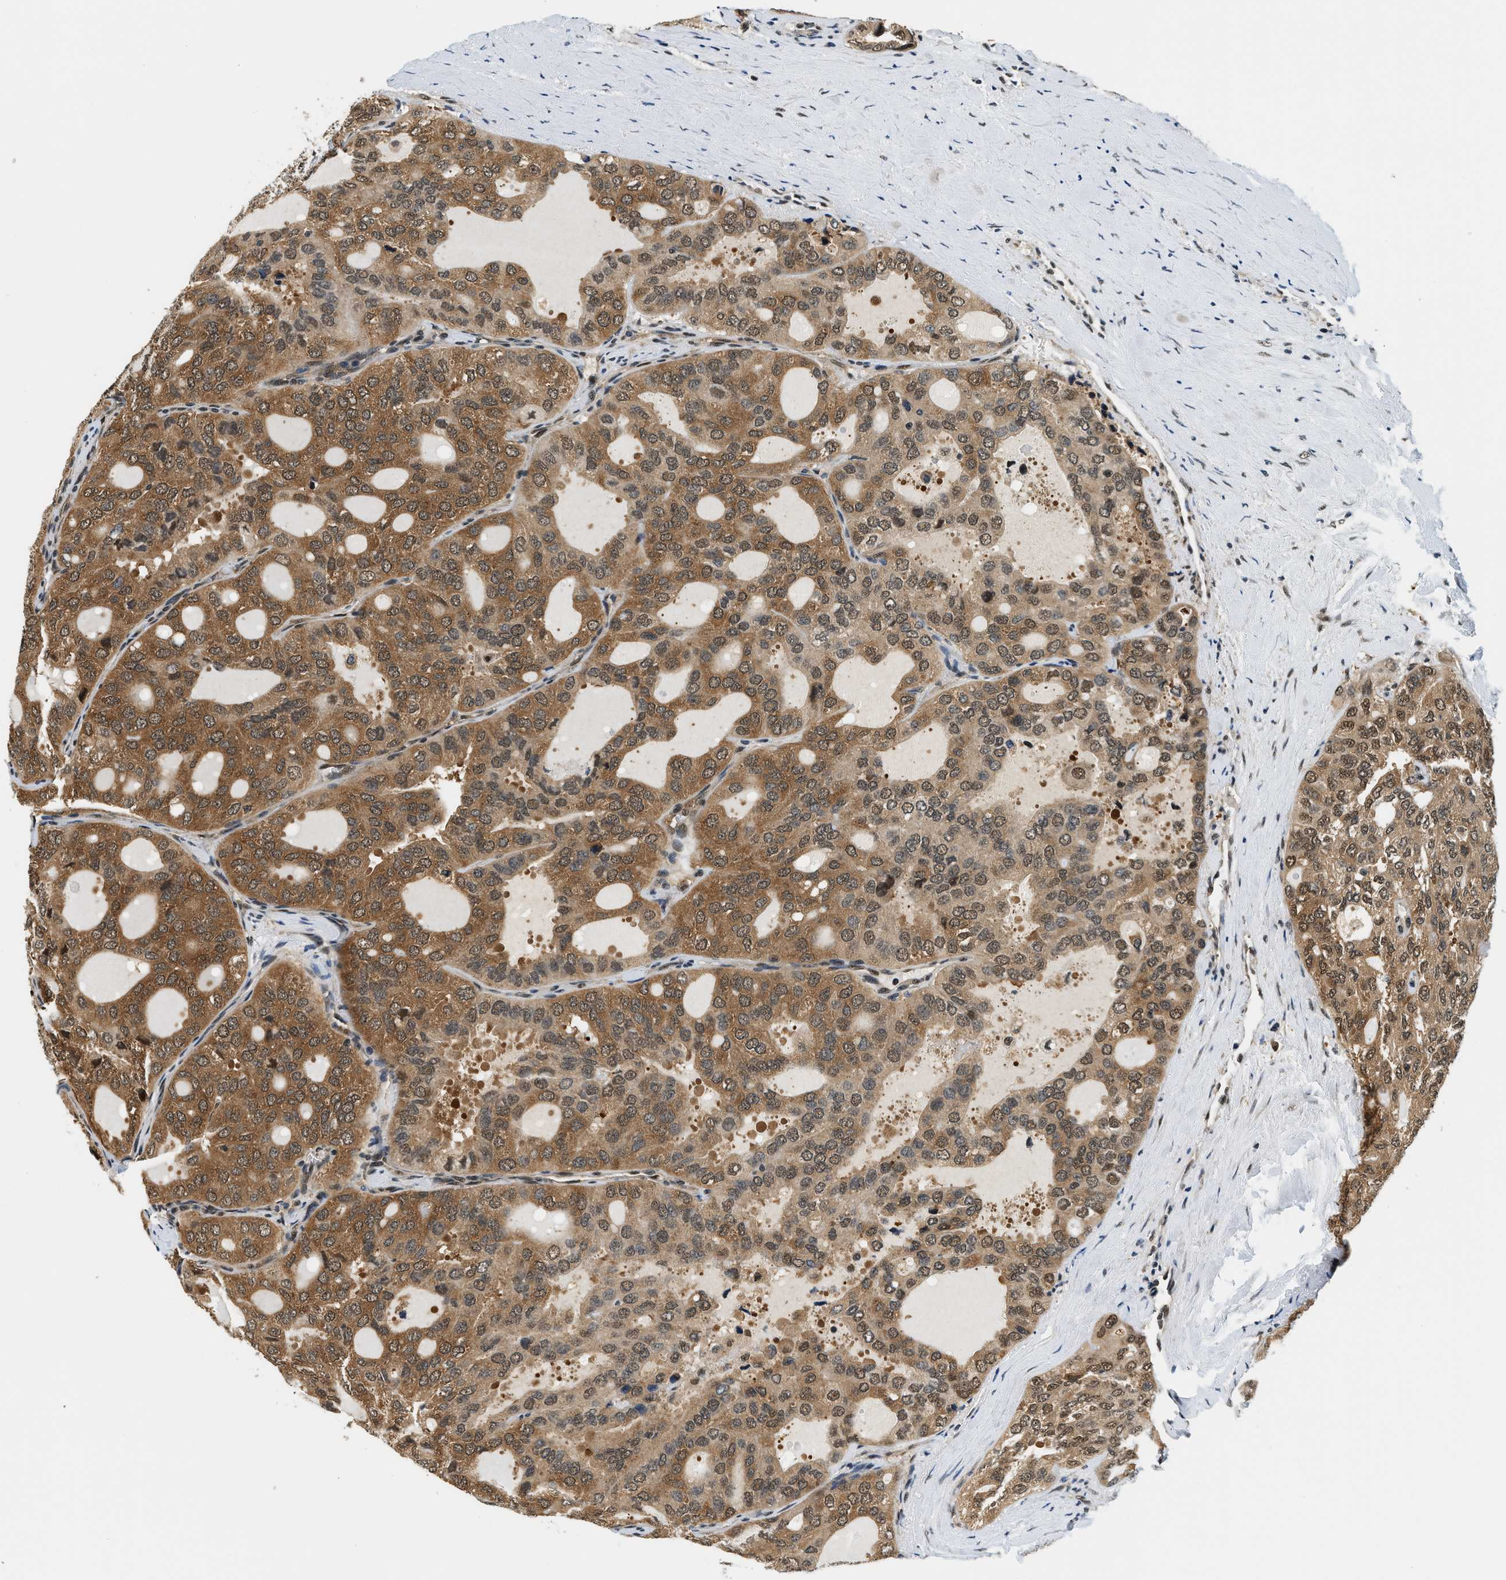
{"staining": {"intensity": "moderate", "quantity": ">75%", "location": "cytoplasmic/membranous,nuclear"}, "tissue": "thyroid cancer", "cell_type": "Tumor cells", "image_type": "cancer", "snomed": [{"axis": "morphology", "description": "Follicular adenoma carcinoma, NOS"}, {"axis": "topography", "description": "Thyroid gland"}], "caption": "A histopathology image of human thyroid follicular adenoma carcinoma stained for a protein shows moderate cytoplasmic/membranous and nuclear brown staining in tumor cells. (brown staining indicates protein expression, while blue staining denotes nuclei).", "gene": "PSMD3", "patient": {"sex": "male", "age": 75}}